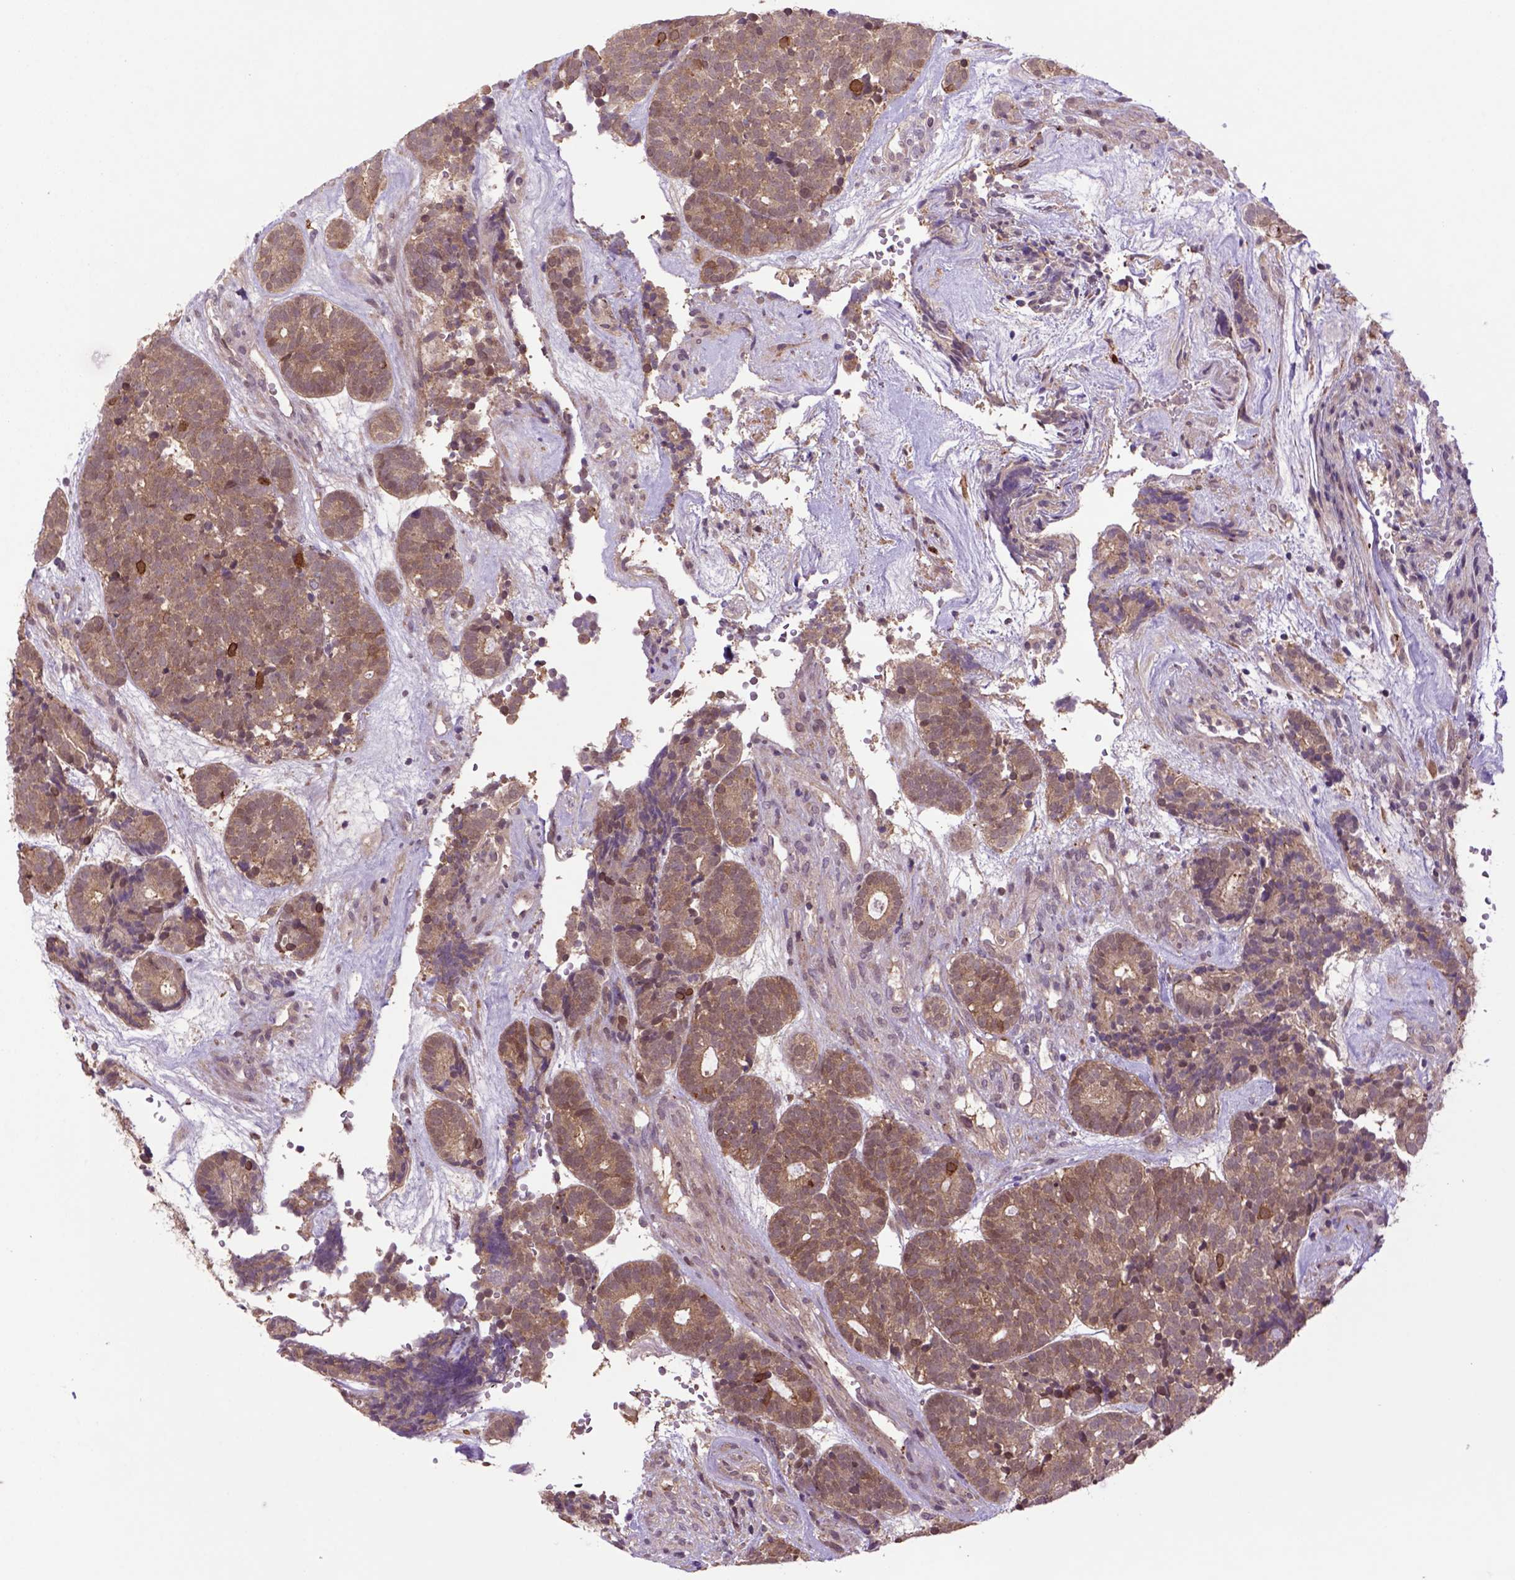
{"staining": {"intensity": "moderate", "quantity": ">75%", "location": "cytoplasmic/membranous"}, "tissue": "head and neck cancer", "cell_type": "Tumor cells", "image_type": "cancer", "snomed": [{"axis": "morphology", "description": "Adenocarcinoma, NOS"}, {"axis": "topography", "description": "Head-Neck"}], "caption": "Protein expression by immunohistochemistry demonstrates moderate cytoplasmic/membranous positivity in approximately >75% of tumor cells in head and neck adenocarcinoma.", "gene": "HSPBP1", "patient": {"sex": "female", "age": 81}}